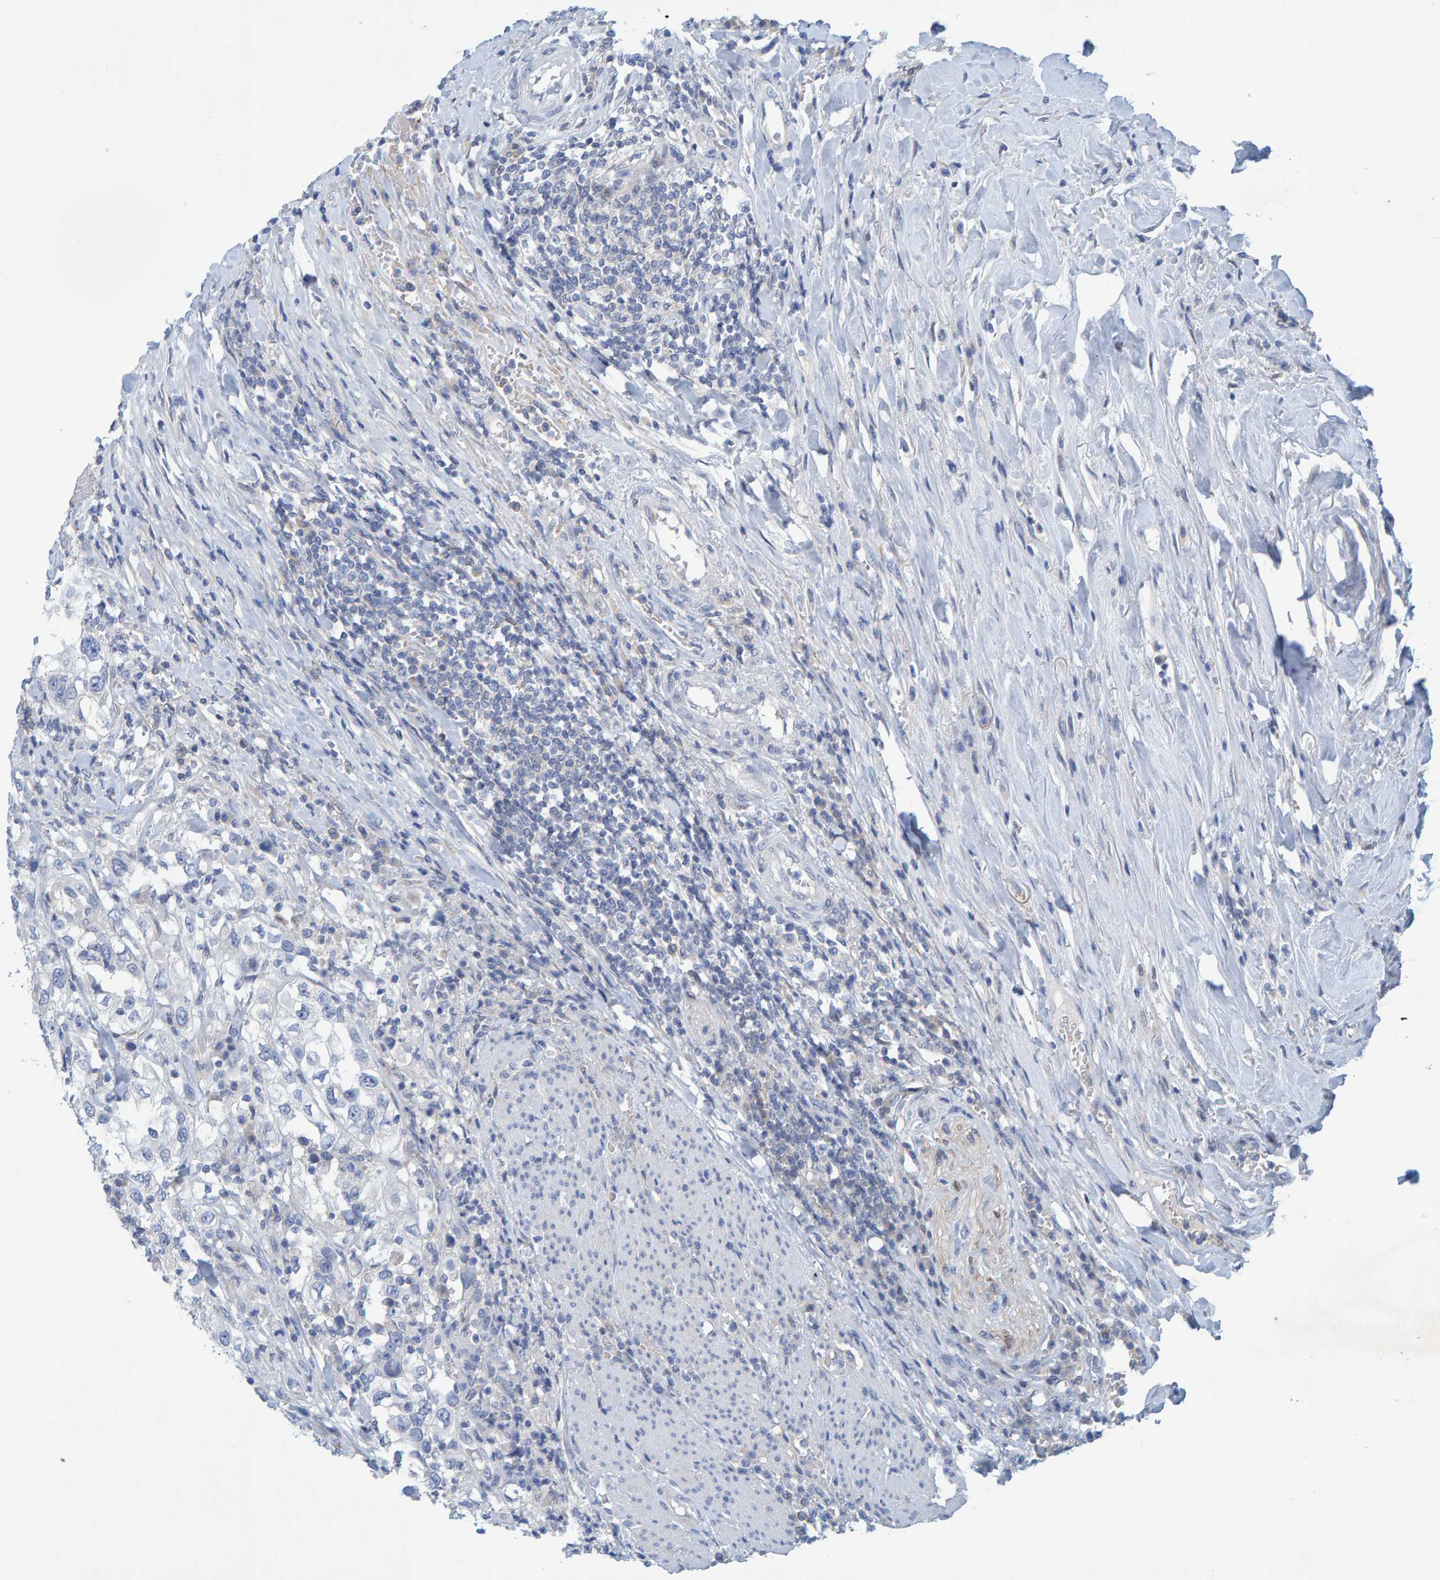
{"staining": {"intensity": "negative", "quantity": "none", "location": "none"}, "tissue": "urothelial cancer", "cell_type": "Tumor cells", "image_type": "cancer", "snomed": [{"axis": "morphology", "description": "Urothelial carcinoma, High grade"}, {"axis": "topography", "description": "Urinary bladder"}], "caption": "IHC image of neoplastic tissue: human urothelial carcinoma (high-grade) stained with DAB demonstrates no significant protein staining in tumor cells. The staining was performed using DAB to visualize the protein expression in brown, while the nuclei were stained in blue with hematoxylin (Magnification: 20x).", "gene": "ALAD", "patient": {"sex": "female", "age": 80}}